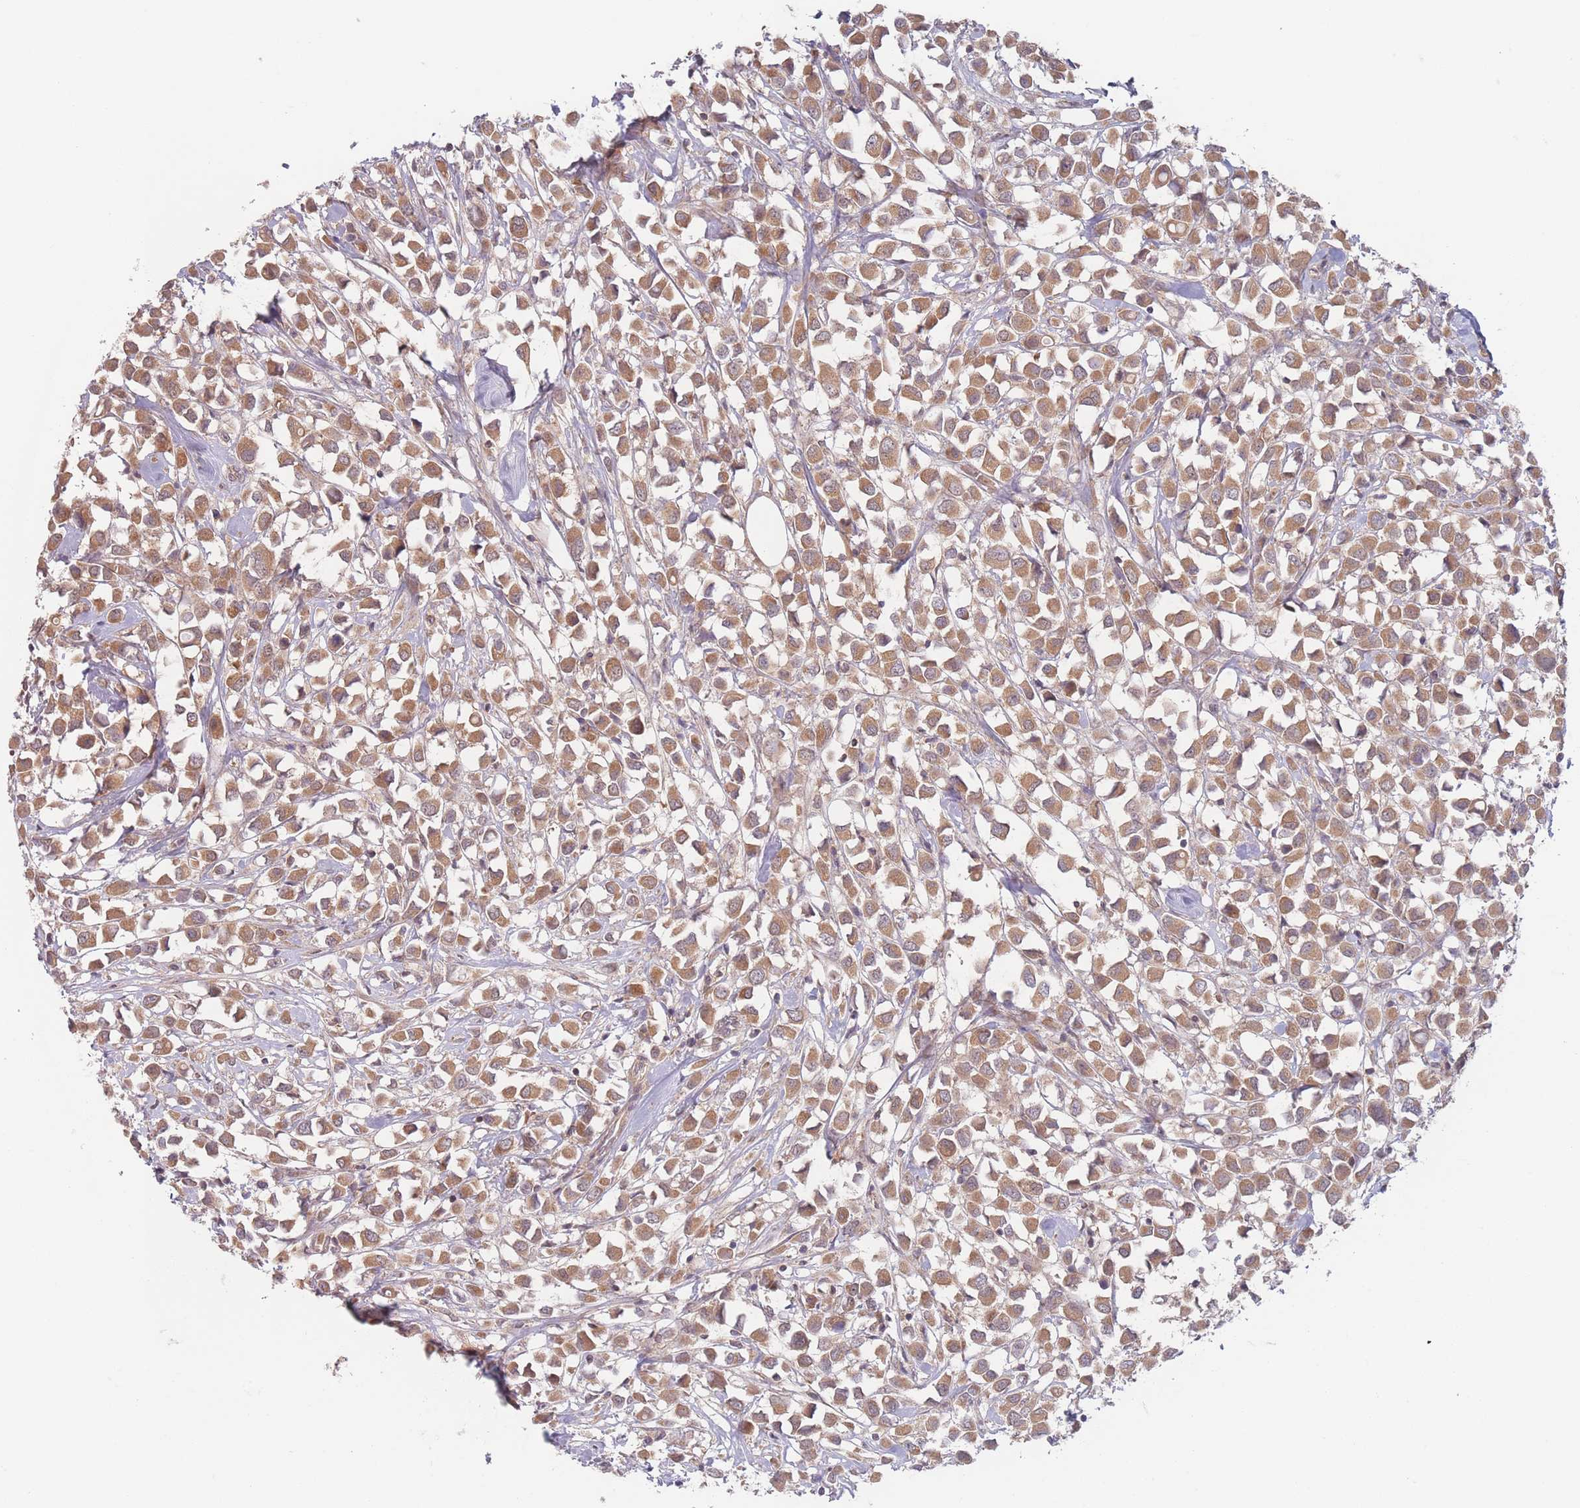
{"staining": {"intensity": "moderate", "quantity": ">75%", "location": "cytoplasmic/membranous"}, "tissue": "breast cancer", "cell_type": "Tumor cells", "image_type": "cancer", "snomed": [{"axis": "morphology", "description": "Duct carcinoma"}, {"axis": "topography", "description": "Breast"}], "caption": "Immunohistochemistry (IHC) of human intraductal carcinoma (breast) demonstrates medium levels of moderate cytoplasmic/membranous expression in approximately >75% of tumor cells.", "gene": "PPM1A", "patient": {"sex": "female", "age": 61}}